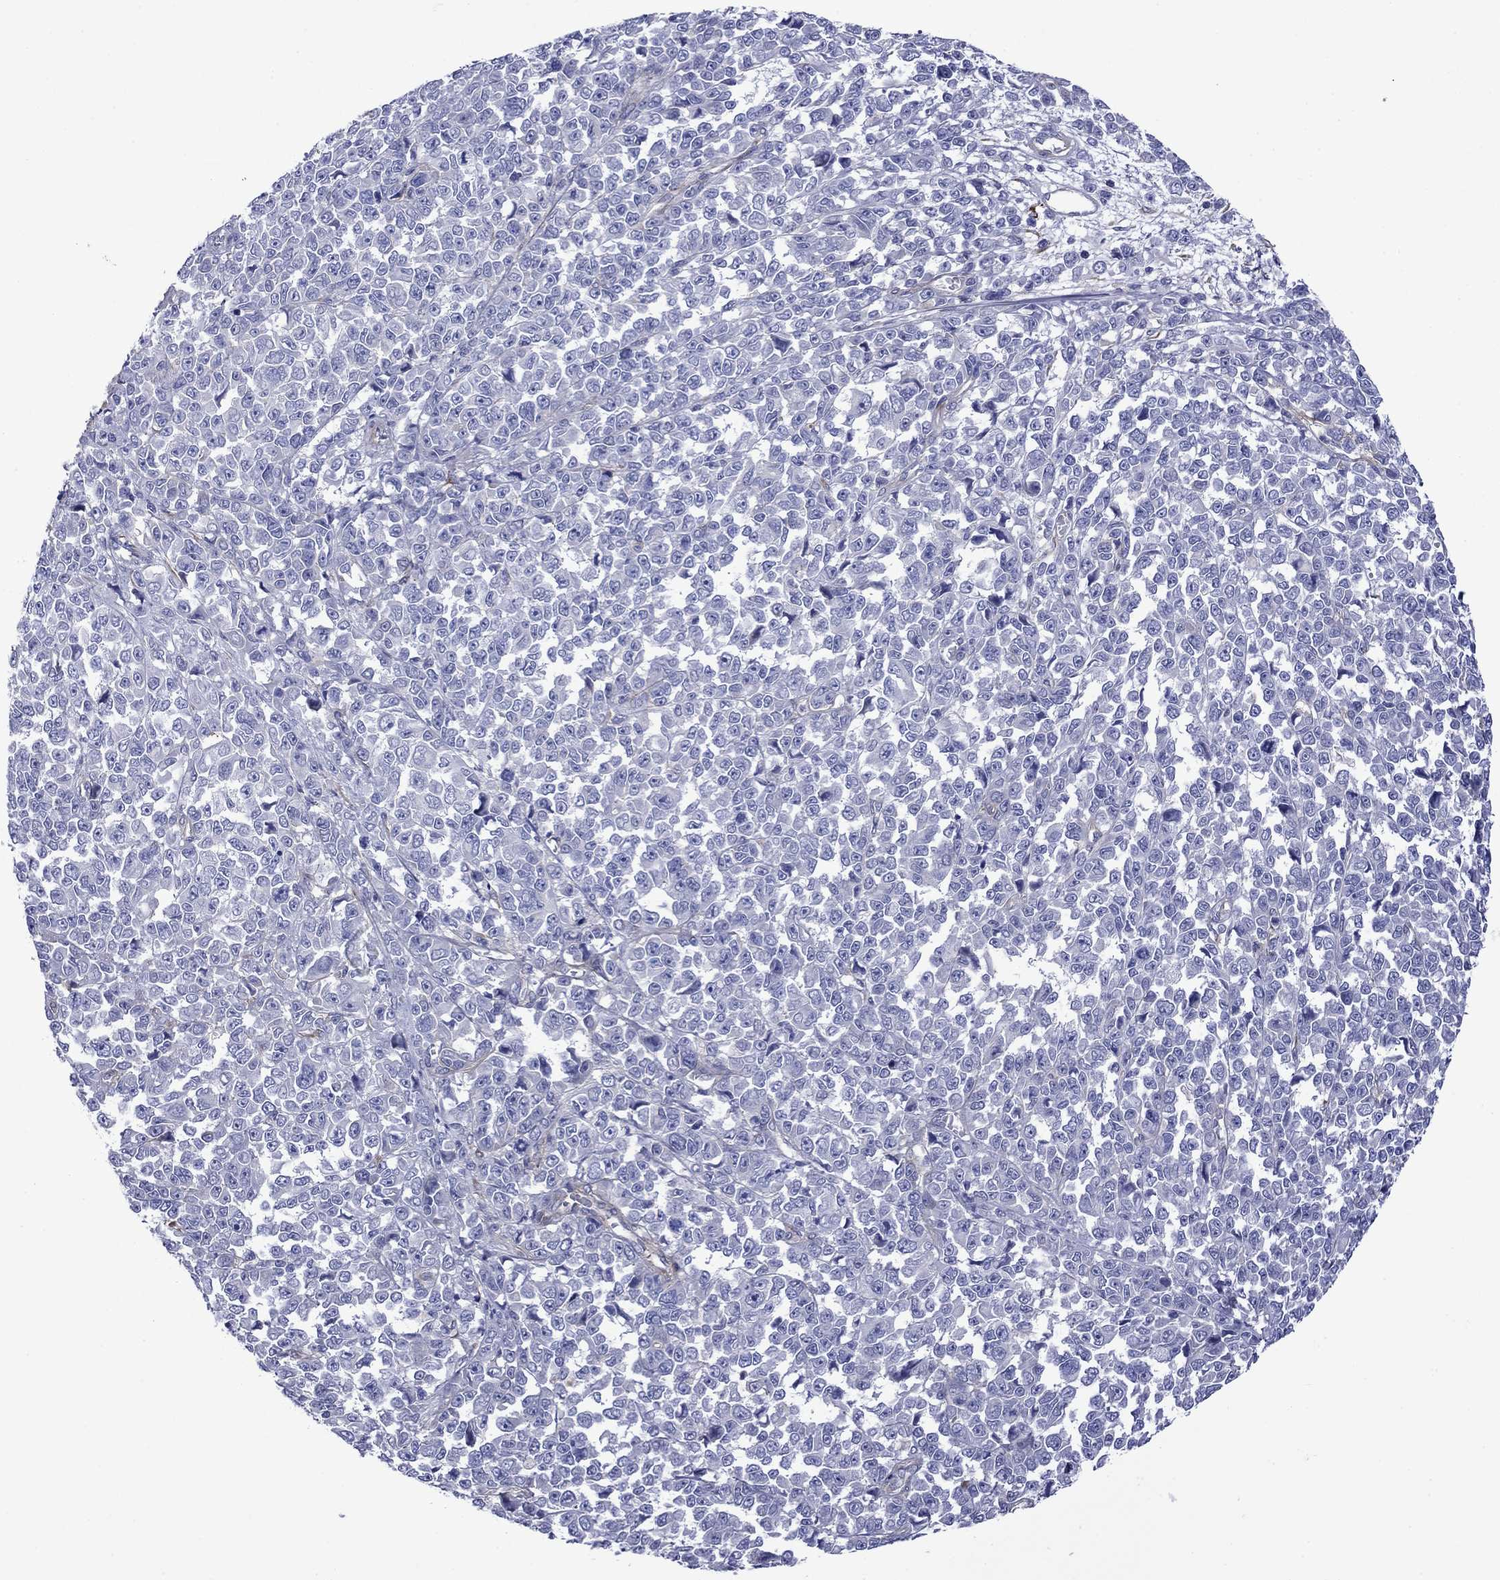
{"staining": {"intensity": "negative", "quantity": "none", "location": "none"}, "tissue": "melanoma", "cell_type": "Tumor cells", "image_type": "cancer", "snomed": [{"axis": "morphology", "description": "Malignant melanoma, NOS"}, {"axis": "topography", "description": "Skin"}], "caption": "Tumor cells are negative for protein expression in human melanoma.", "gene": "HSPG2", "patient": {"sex": "female", "age": 95}}